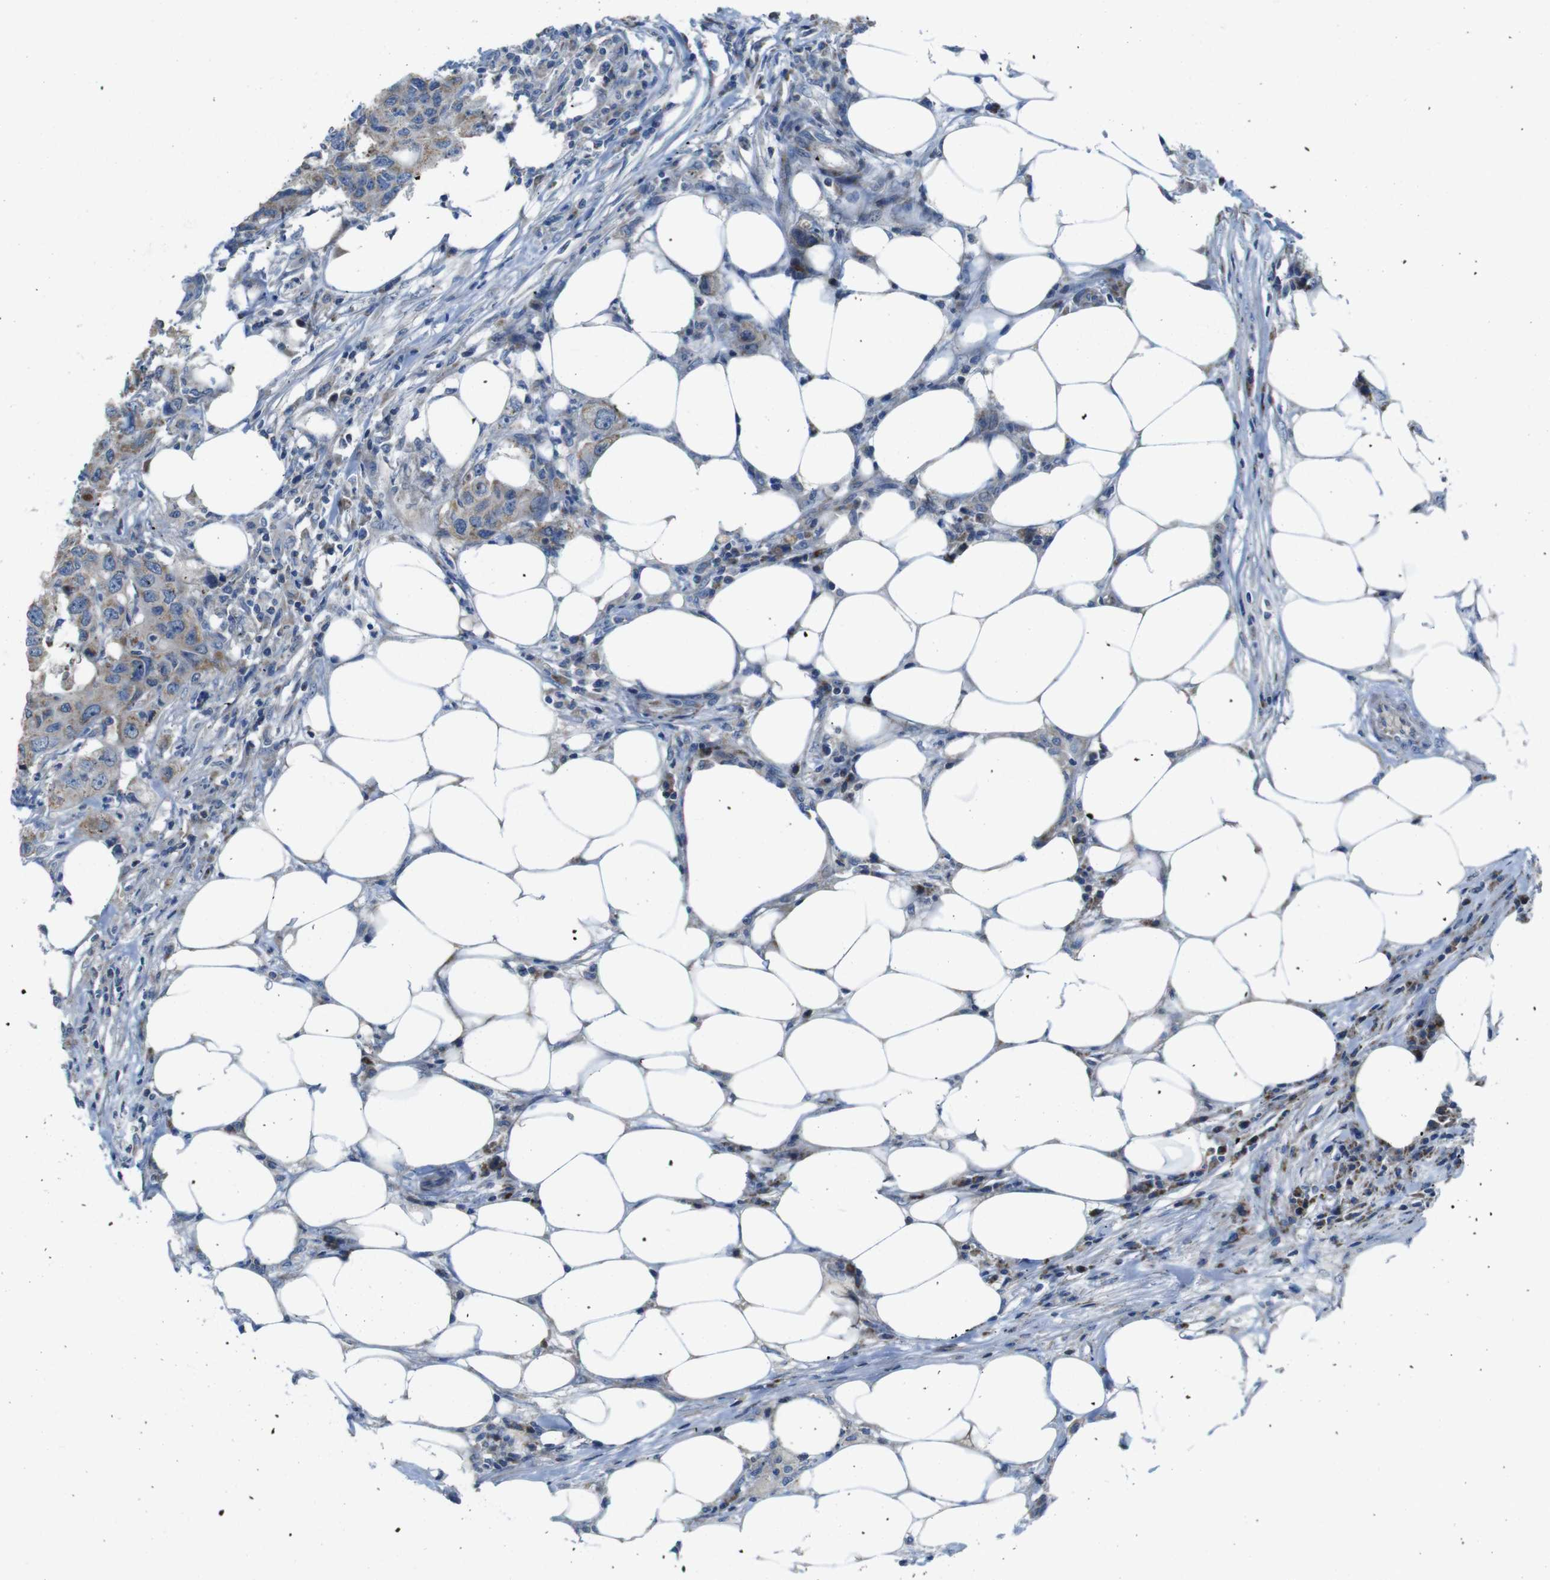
{"staining": {"intensity": "moderate", "quantity": "25%-75%", "location": "cytoplasmic/membranous"}, "tissue": "colorectal cancer", "cell_type": "Tumor cells", "image_type": "cancer", "snomed": [{"axis": "morphology", "description": "Adenocarcinoma, NOS"}, {"axis": "topography", "description": "Colon"}], "caption": "An image of adenocarcinoma (colorectal) stained for a protein shows moderate cytoplasmic/membranous brown staining in tumor cells.", "gene": "MARCHF1", "patient": {"sex": "male", "age": 71}}